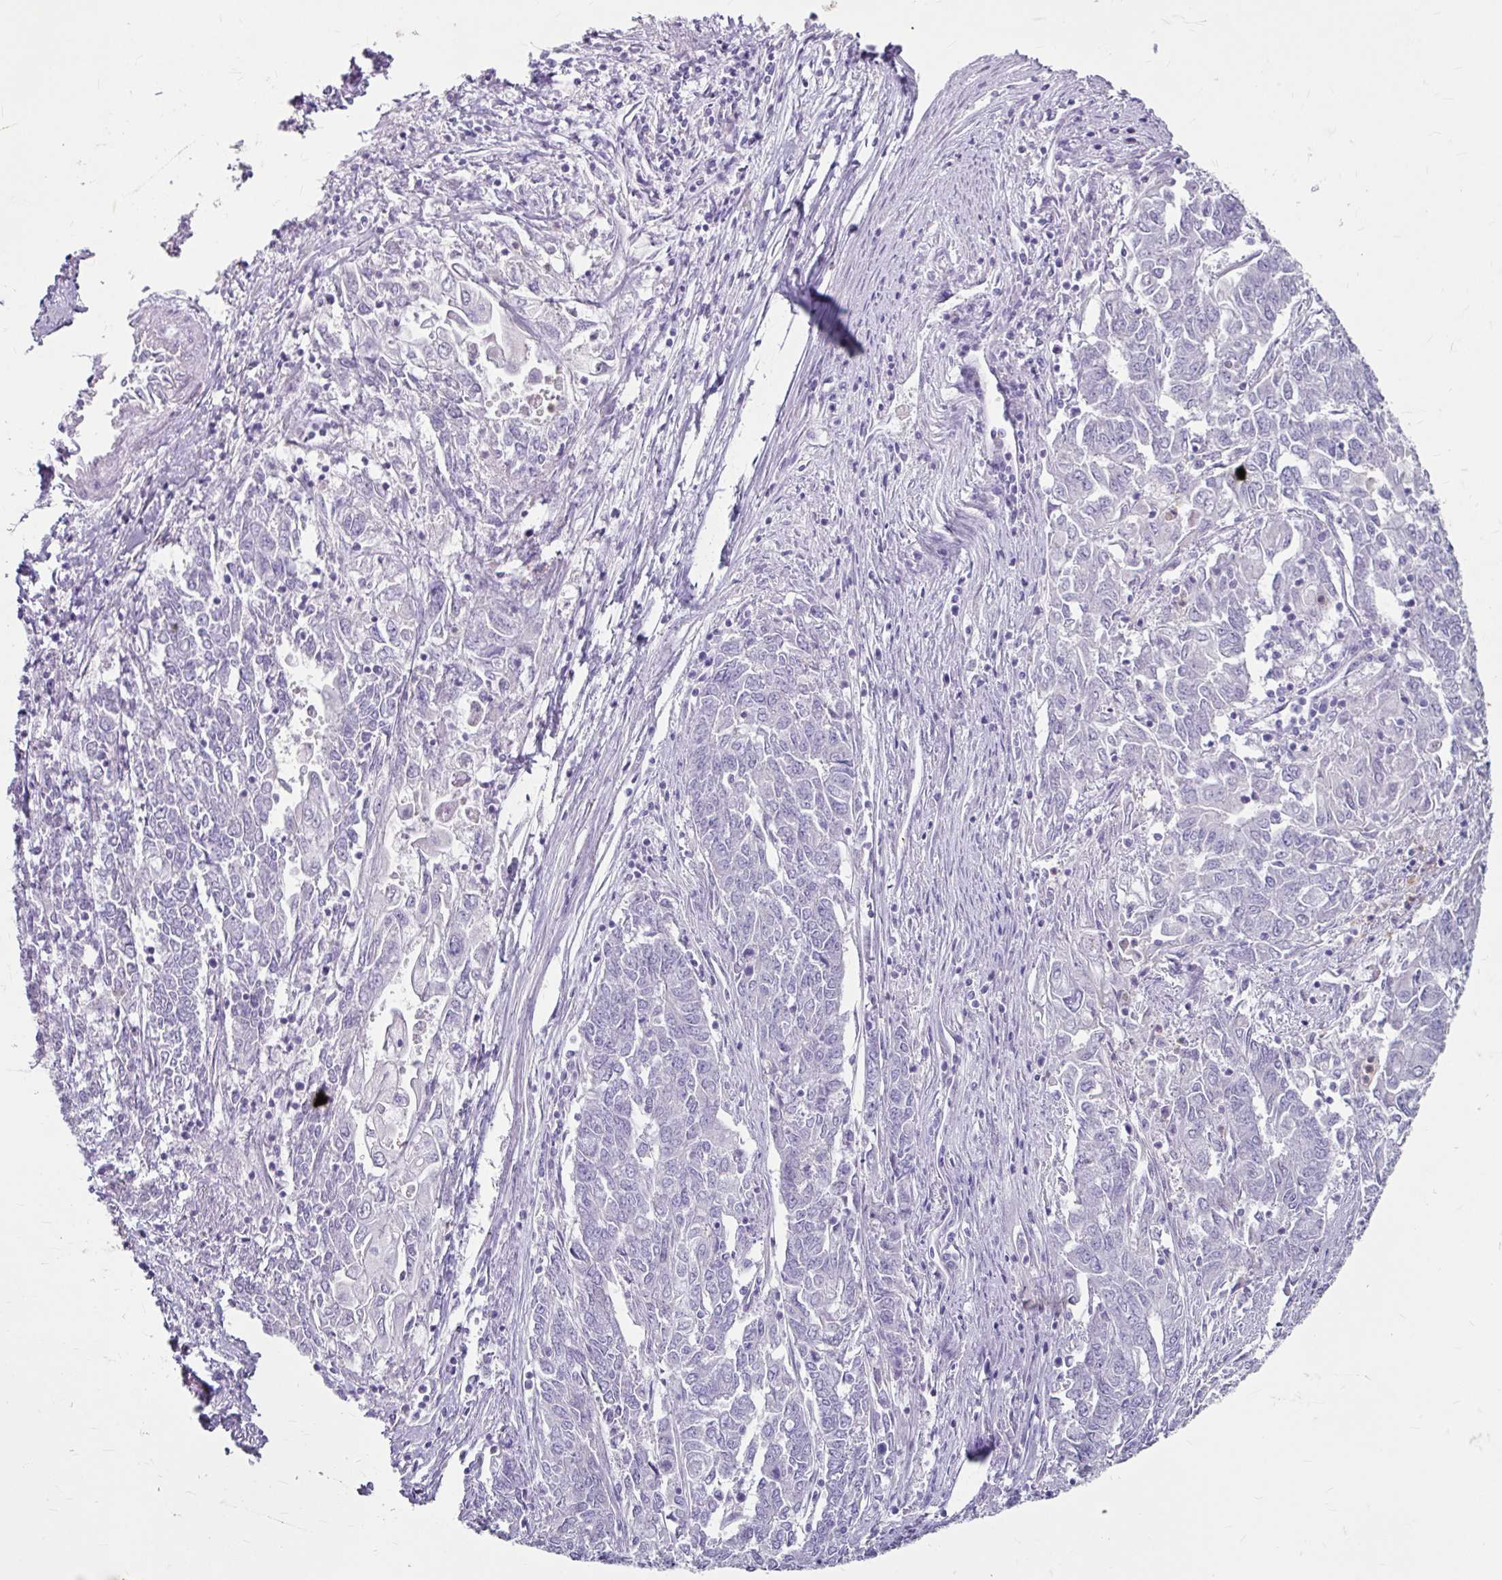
{"staining": {"intensity": "negative", "quantity": "none", "location": "none"}, "tissue": "endometrial cancer", "cell_type": "Tumor cells", "image_type": "cancer", "snomed": [{"axis": "morphology", "description": "Adenocarcinoma, NOS"}, {"axis": "topography", "description": "Endometrium"}], "caption": "DAB immunohistochemical staining of human endometrial cancer shows no significant staining in tumor cells.", "gene": "ANKRD1", "patient": {"sex": "female", "age": 54}}